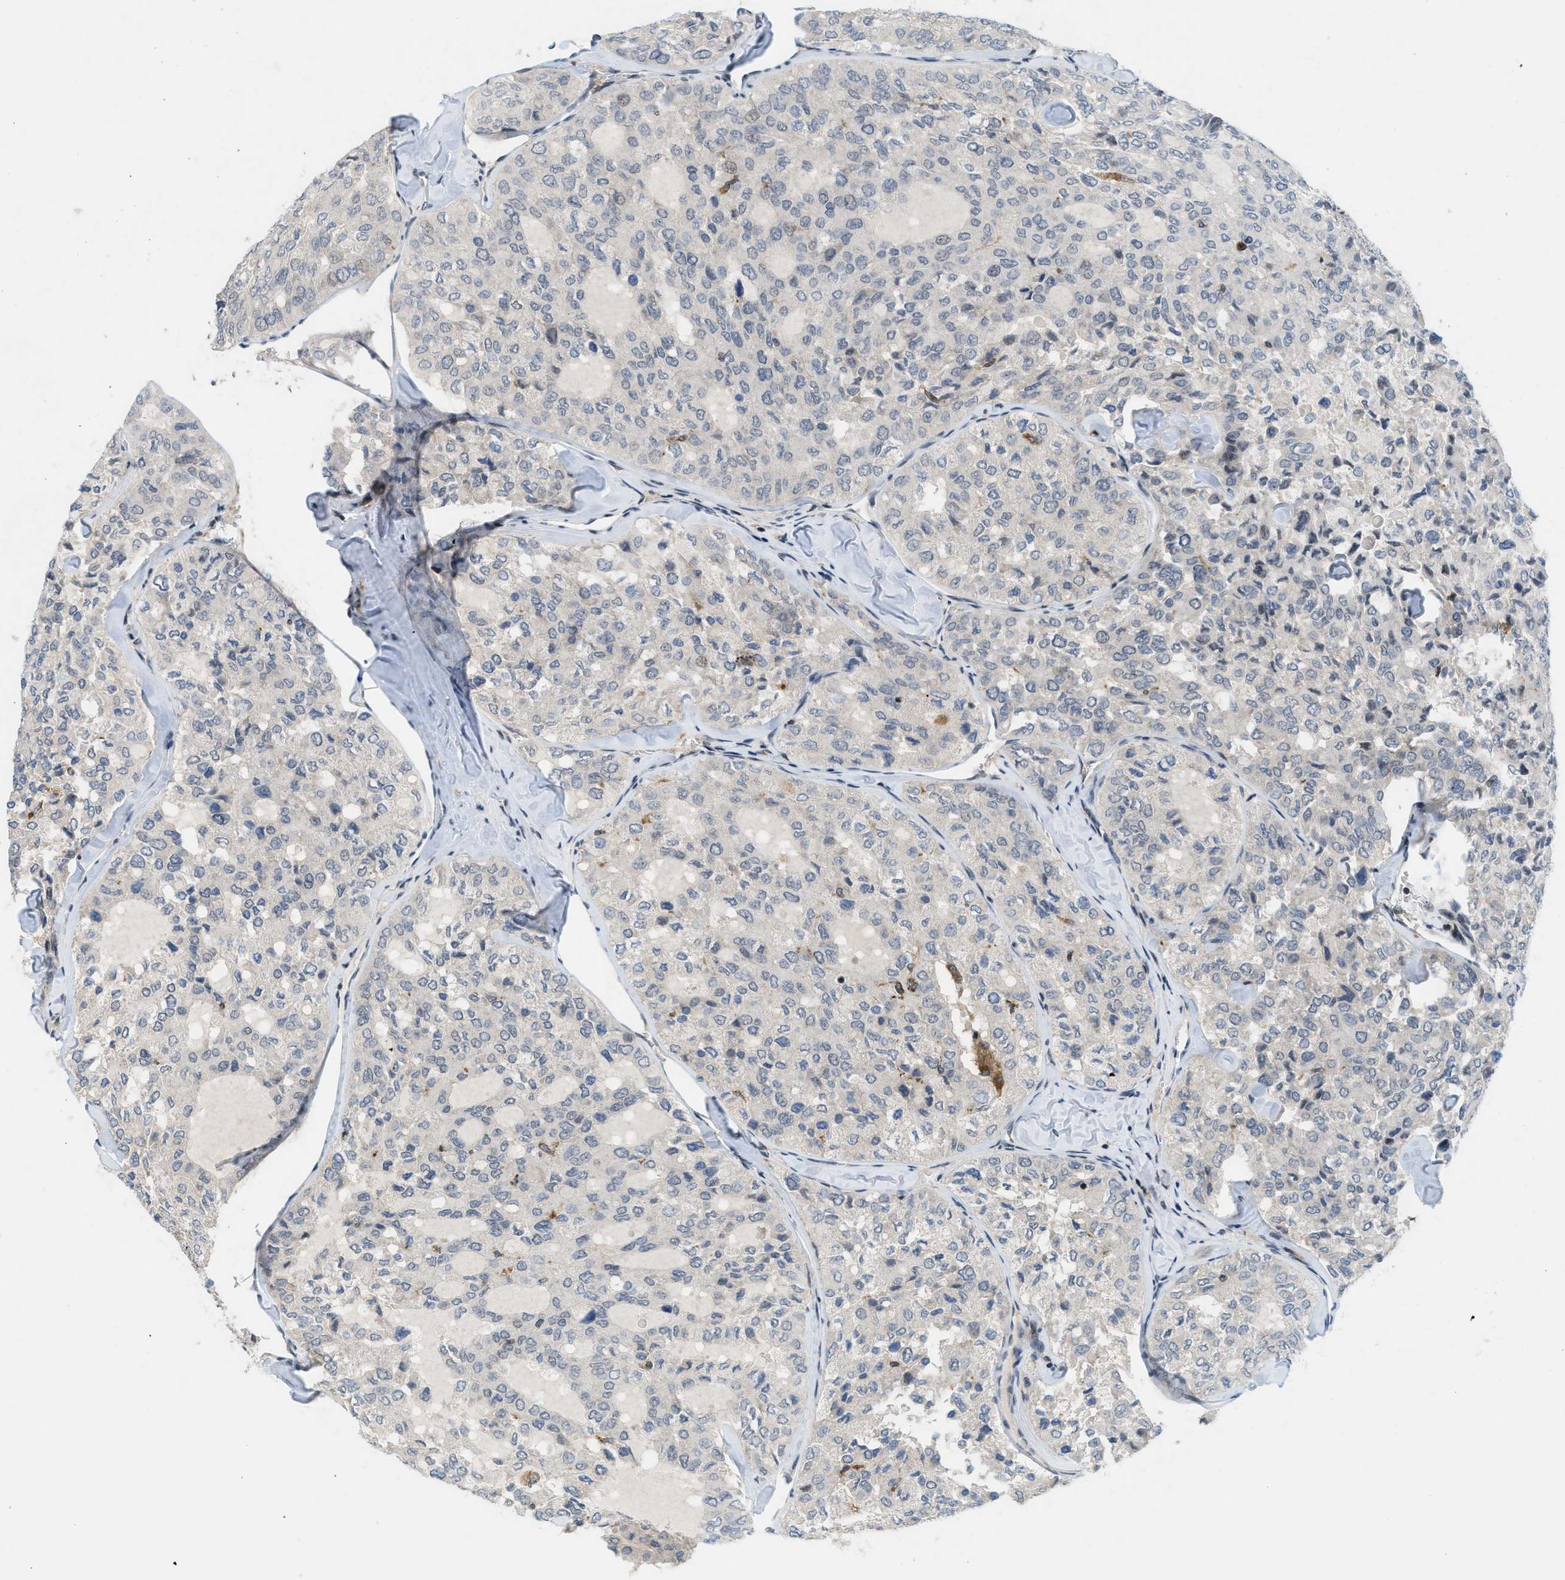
{"staining": {"intensity": "negative", "quantity": "none", "location": "none"}, "tissue": "thyroid cancer", "cell_type": "Tumor cells", "image_type": "cancer", "snomed": [{"axis": "morphology", "description": "Follicular adenoma carcinoma, NOS"}, {"axis": "topography", "description": "Thyroid gland"}], "caption": "Immunohistochemistry (IHC) micrograph of thyroid follicular adenoma carcinoma stained for a protein (brown), which exhibits no staining in tumor cells.", "gene": "ING1", "patient": {"sex": "male", "age": 75}}